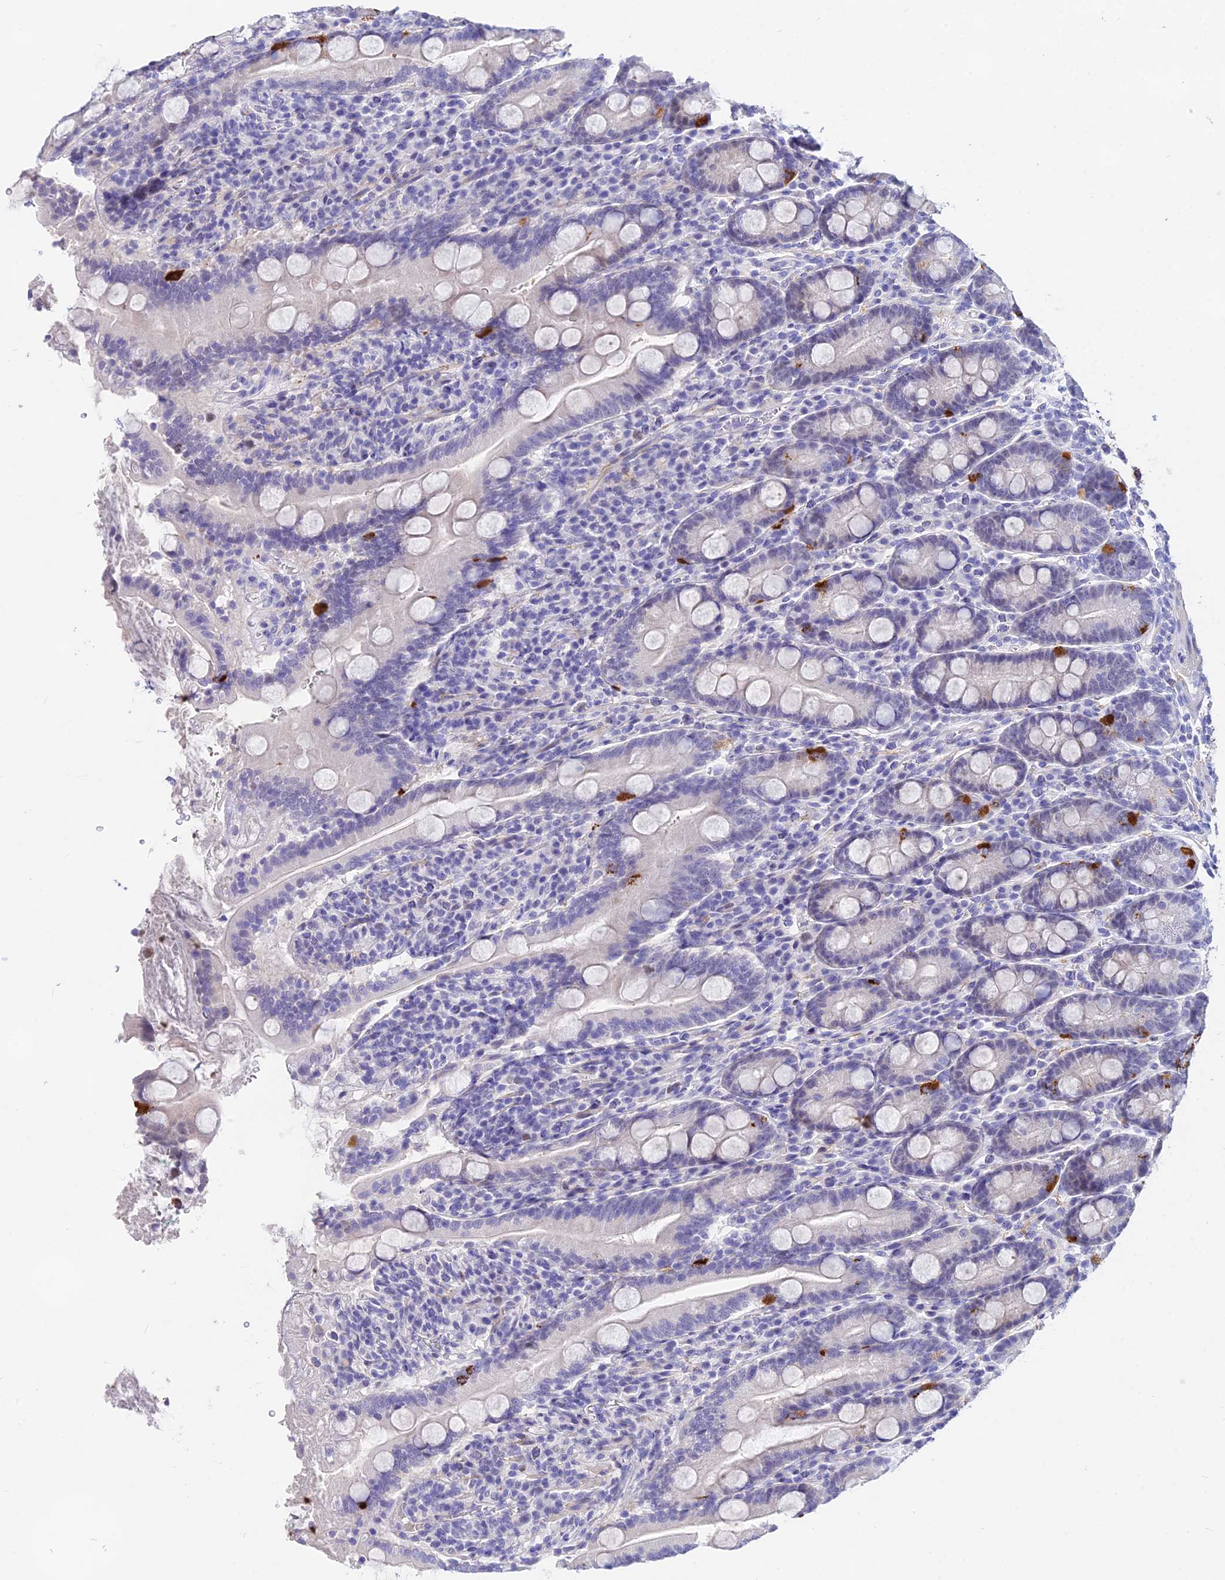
{"staining": {"intensity": "moderate", "quantity": "<25%", "location": "cytoplasmic/membranous,nuclear"}, "tissue": "duodenum", "cell_type": "Glandular cells", "image_type": "normal", "snomed": [{"axis": "morphology", "description": "Normal tissue, NOS"}, {"axis": "topography", "description": "Duodenum"}], "caption": "Immunohistochemistry (IHC) histopathology image of unremarkable human duodenum stained for a protein (brown), which reveals low levels of moderate cytoplasmic/membranous,nuclear expression in about <25% of glandular cells.", "gene": "DEFB107A", "patient": {"sex": "male", "age": 35}}